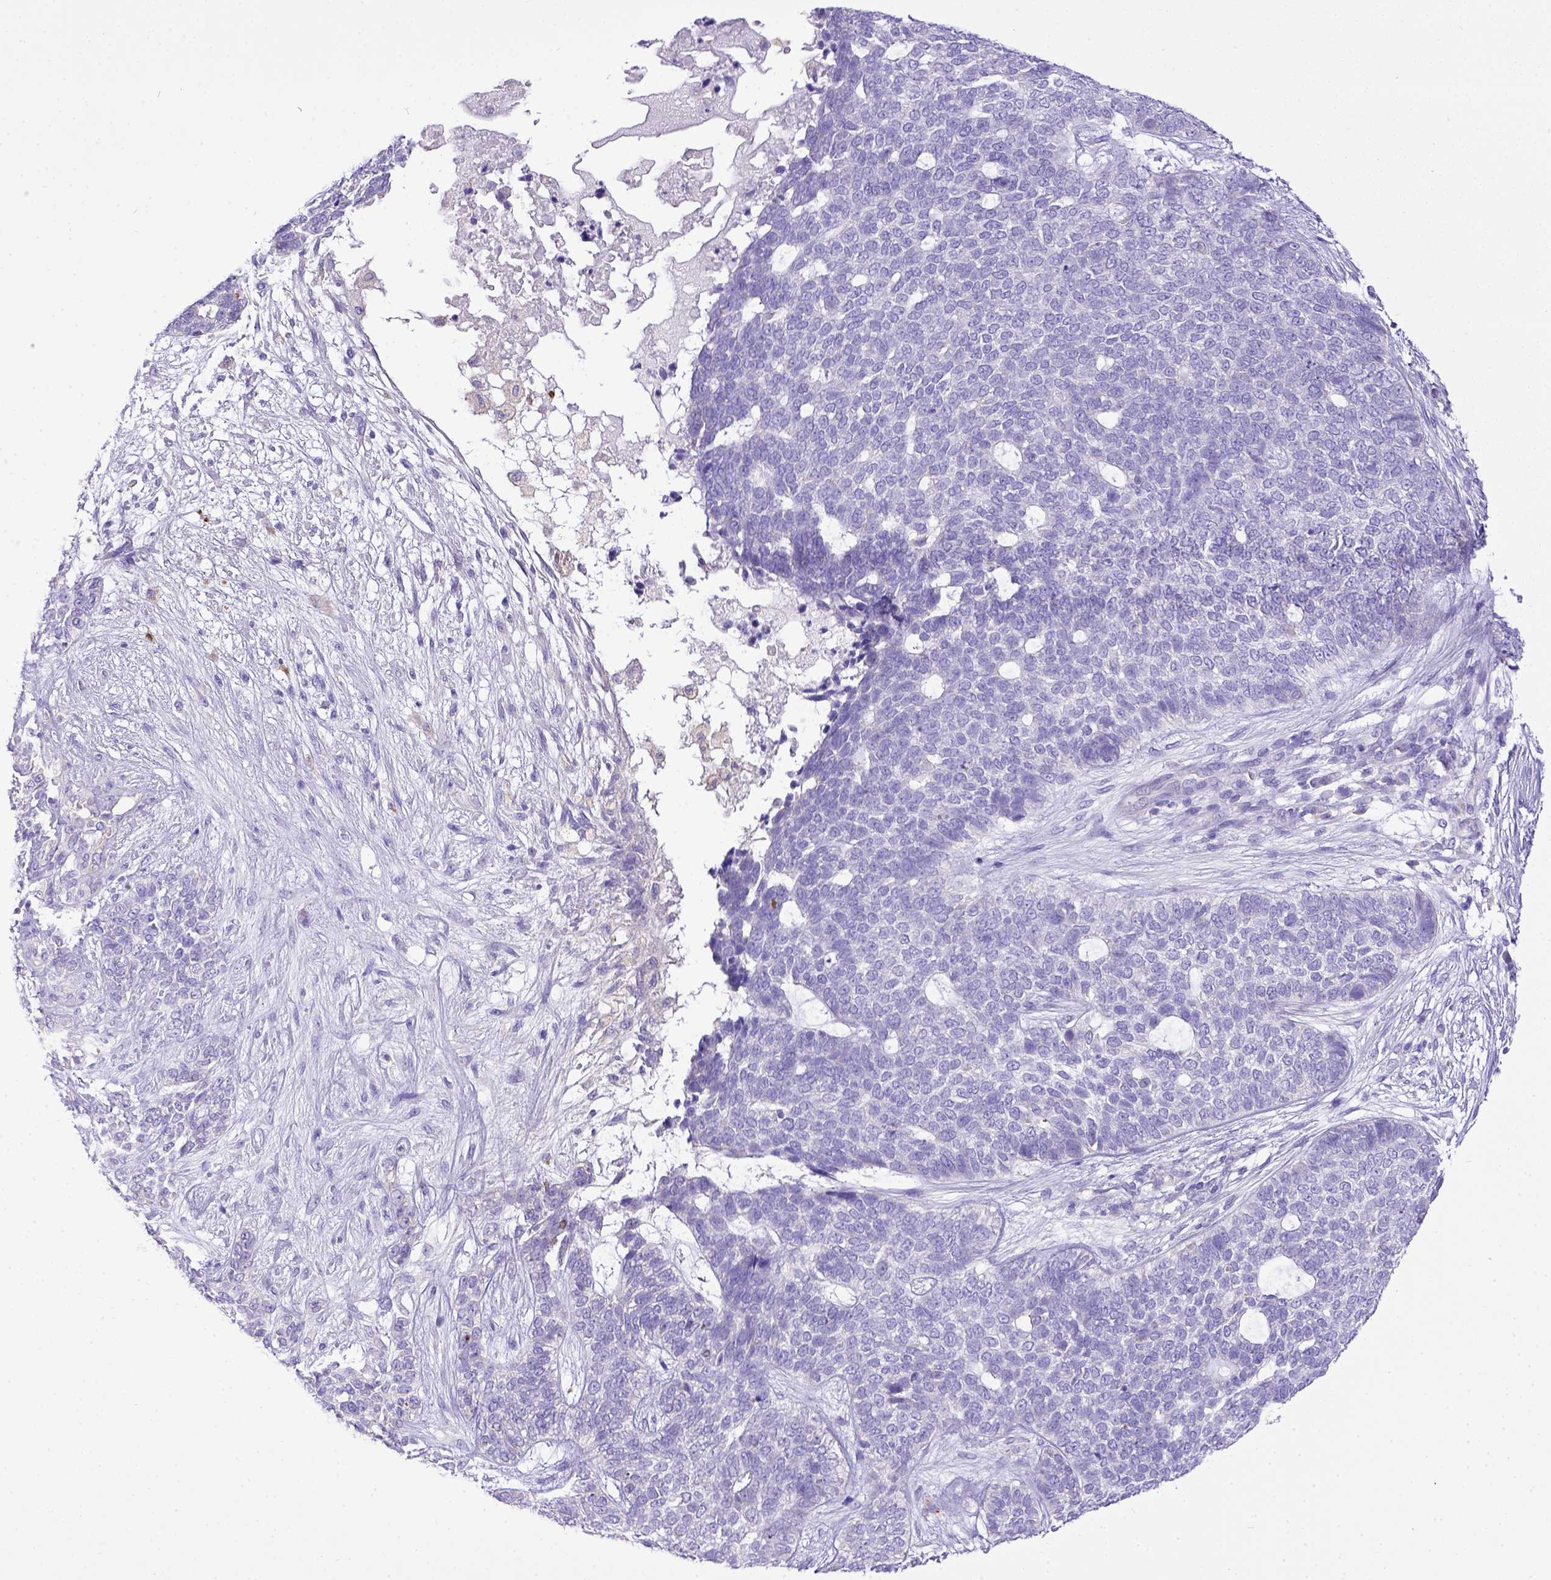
{"staining": {"intensity": "negative", "quantity": "none", "location": "none"}, "tissue": "skin cancer", "cell_type": "Tumor cells", "image_type": "cancer", "snomed": [{"axis": "morphology", "description": "Basal cell carcinoma"}, {"axis": "topography", "description": "Skin"}], "caption": "DAB (3,3'-diaminobenzidine) immunohistochemical staining of human basal cell carcinoma (skin) exhibits no significant expression in tumor cells.", "gene": "CD40", "patient": {"sex": "female", "age": 69}}